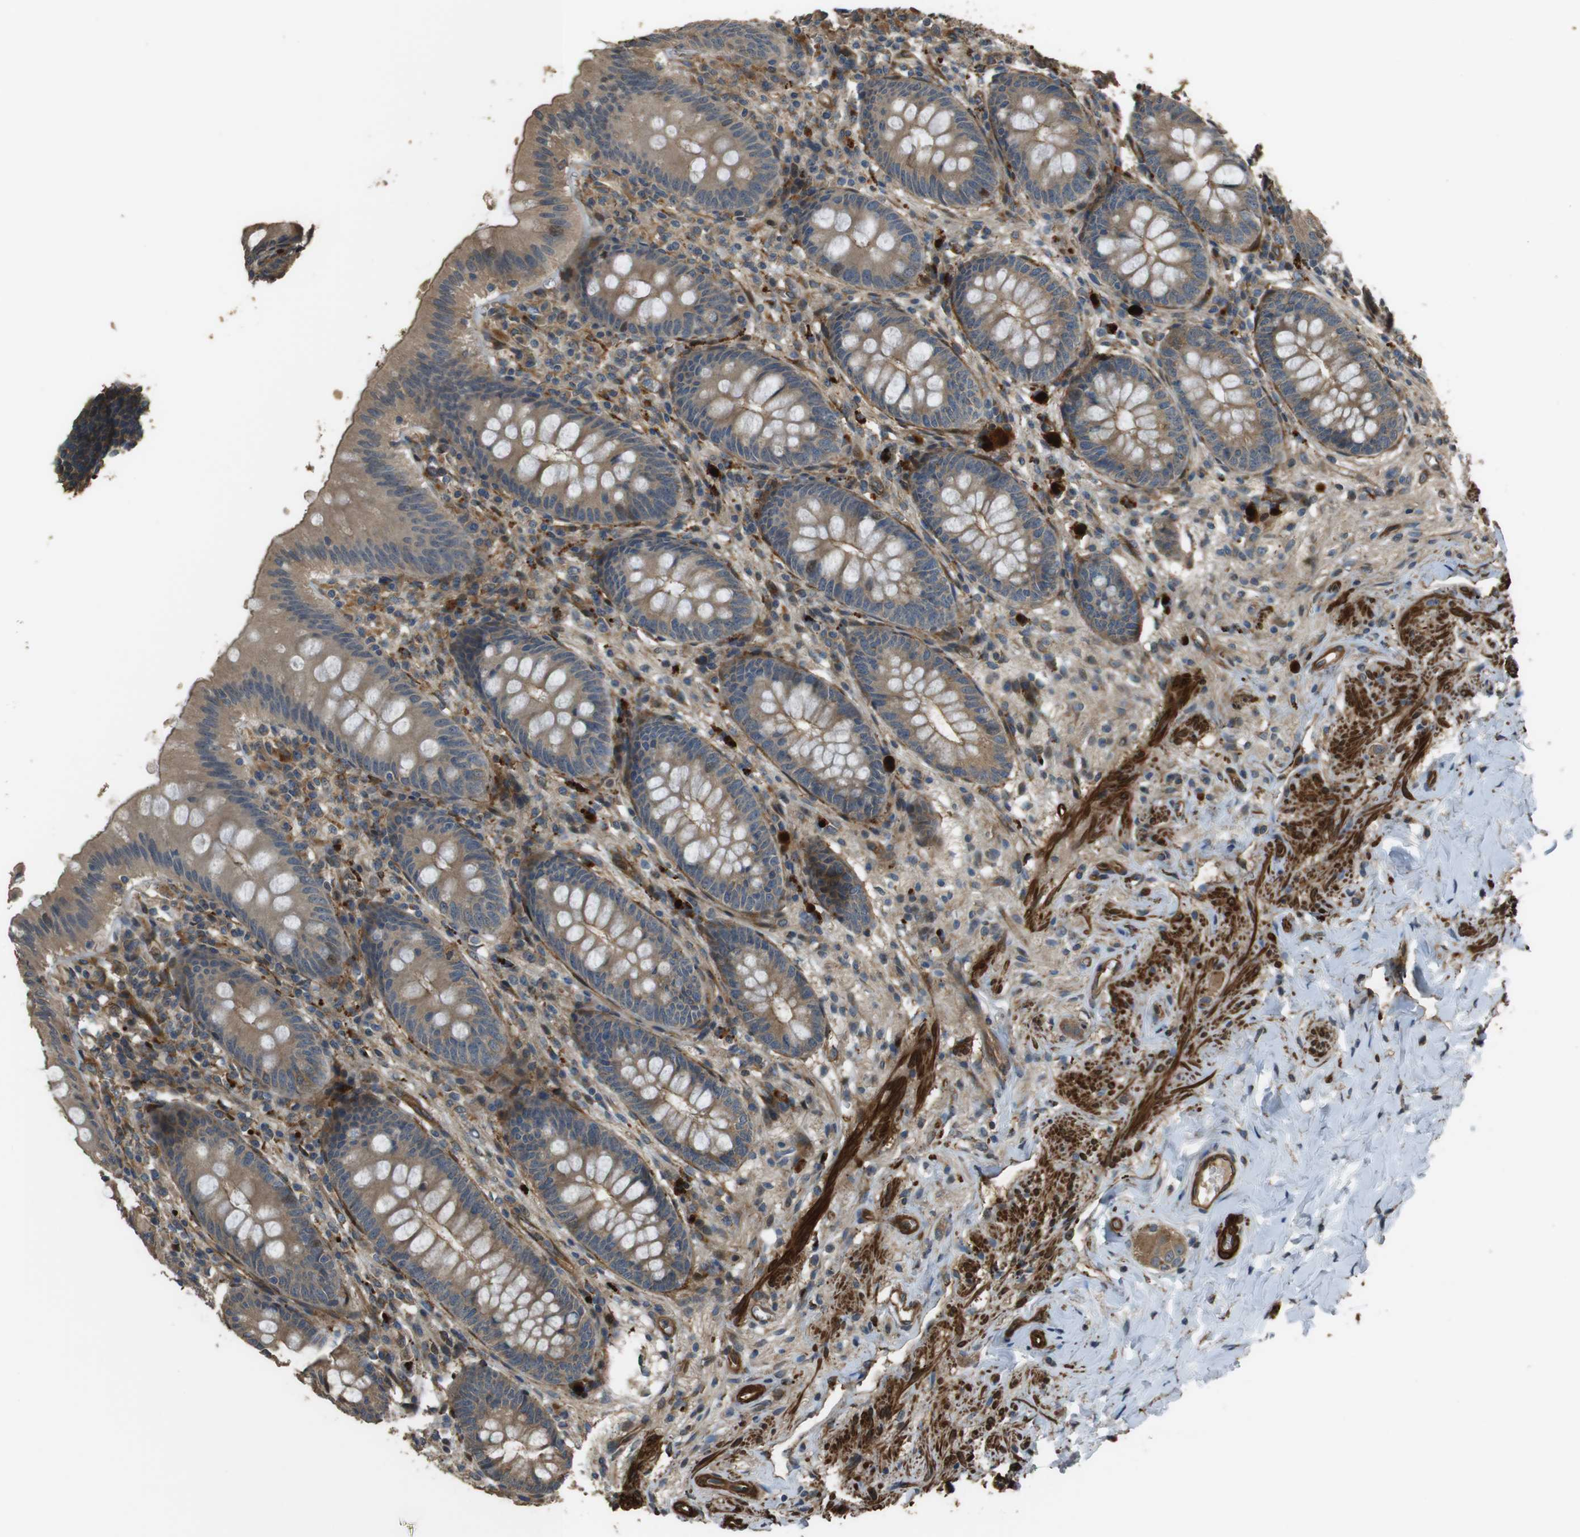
{"staining": {"intensity": "moderate", "quantity": ">75%", "location": "cytoplasmic/membranous"}, "tissue": "appendix", "cell_type": "Glandular cells", "image_type": "normal", "snomed": [{"axis": "morphology", "description": "Normal tissue, NOS"}, {"axis": "topography", "description": "Appendix"}], "caption": "IHC (DAB) staining of normal human appendix exhibits moderate cytoplasmic/membranous protein positivity in approximately >75% of glandular cells.", "gene": "MSRB3", "patient": {"sex": "male", "age": 56}}